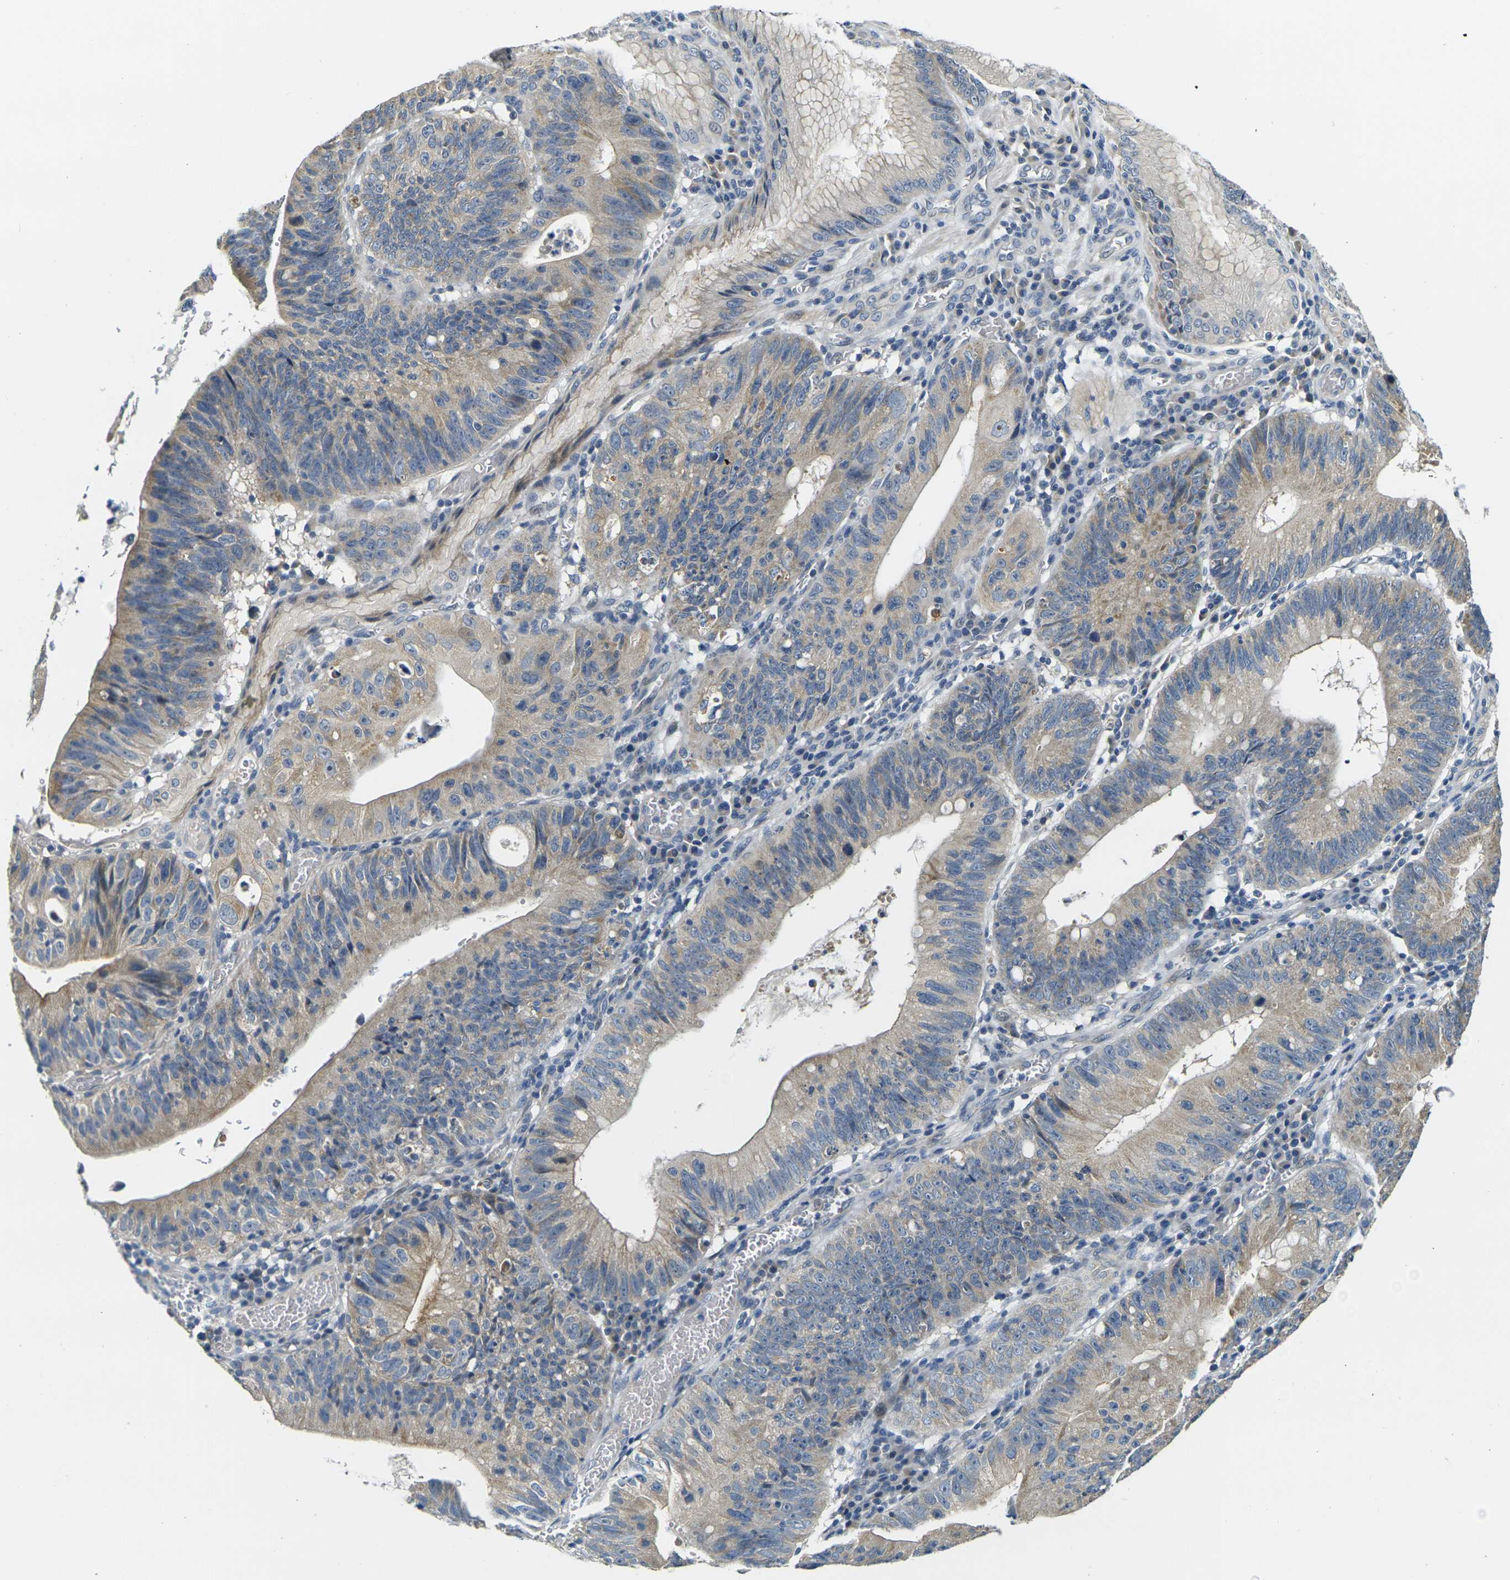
{"staining": {"intensity": "weak", "quantity": ">75%", "location": "cytoplasmic/membranous"}, "tissue": "stomach cancer", "cell_type": "Tumor cells", "image_type": "cancer", "snomed": [{"axis": "morphology", "description": "Adenocarcinoma, NOS"}, {"axis": "topography", "description": "Stomach"}], "caption": "IHC histopathology image of neoplastic tissue: human stomach cancer (adenocarcinoma) stained using IHC demonstrates low levels of weak protein expression localized specifically in the cytoplasmic/membranous of tumor cells, appearing as a cytoplasmic/membranous brown color.", "gene": "SHISAL2B", "patient": {"sex": "male", "age": 59}}